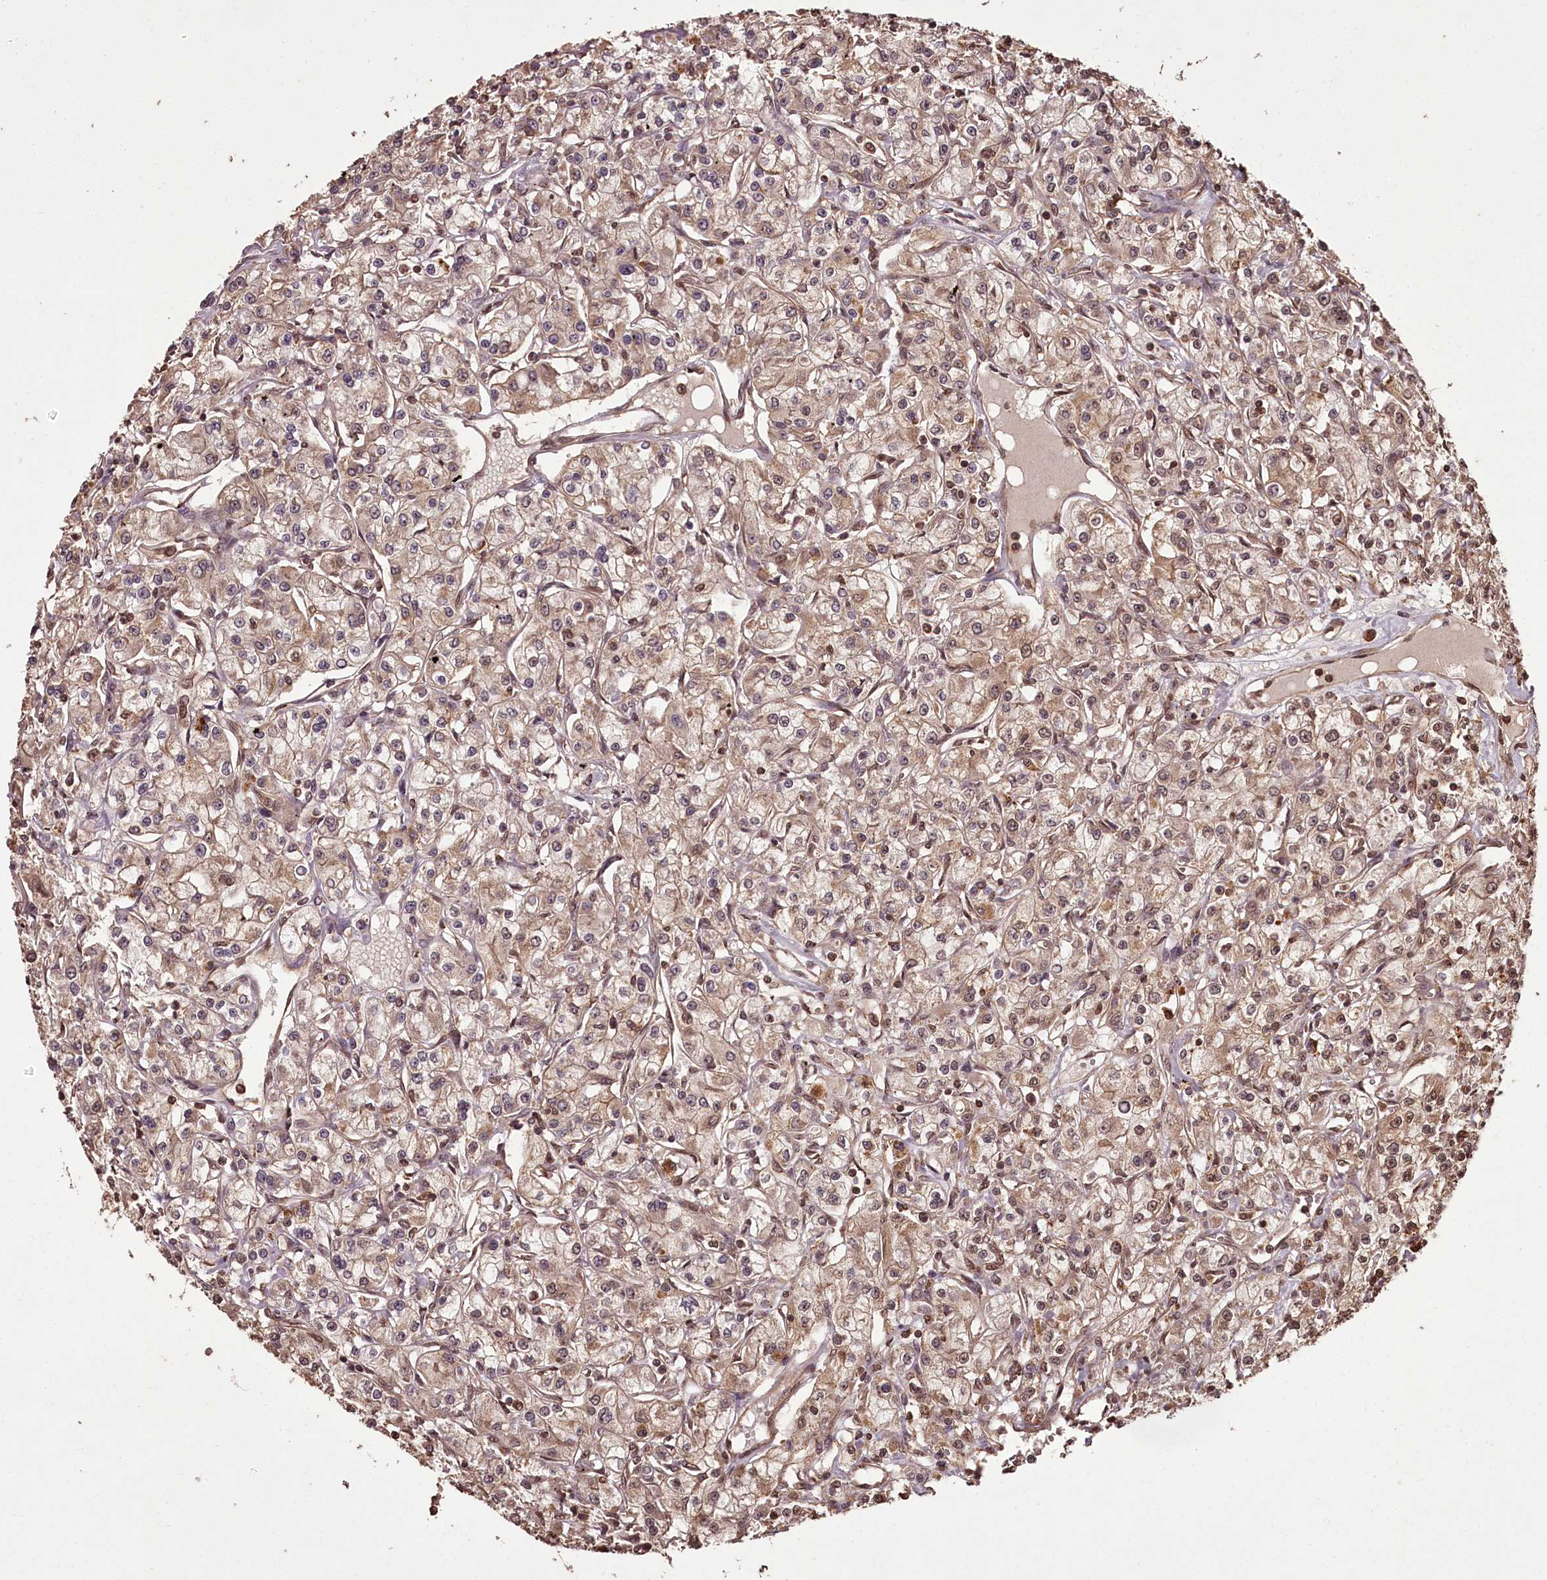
{"staining": {"intensity": "weak", "quantity": ">75%", "location": "cytoplasmic/membranous"}, "tissue": "renal cancer", "cell_type": "Tumor cells", "image_type": "cancer", "snomed": [{"axis": "morphology", "description": "Adenocarcinoma, NOS"}, {"axis": "topography", "description": "Kidney"}], "caption": "Immunohistochemical staining of human renal cancer demonstrates low levels of weak cytoplasmic/membranous protein staining in about >75% of tumor cells. (DAB (3,3'-diaminobenzidine) IHC, brown staining for protein, blue staining for nuclei).", "gene": "NPRL2", "patient": {"sex": "female", "age": 59}}